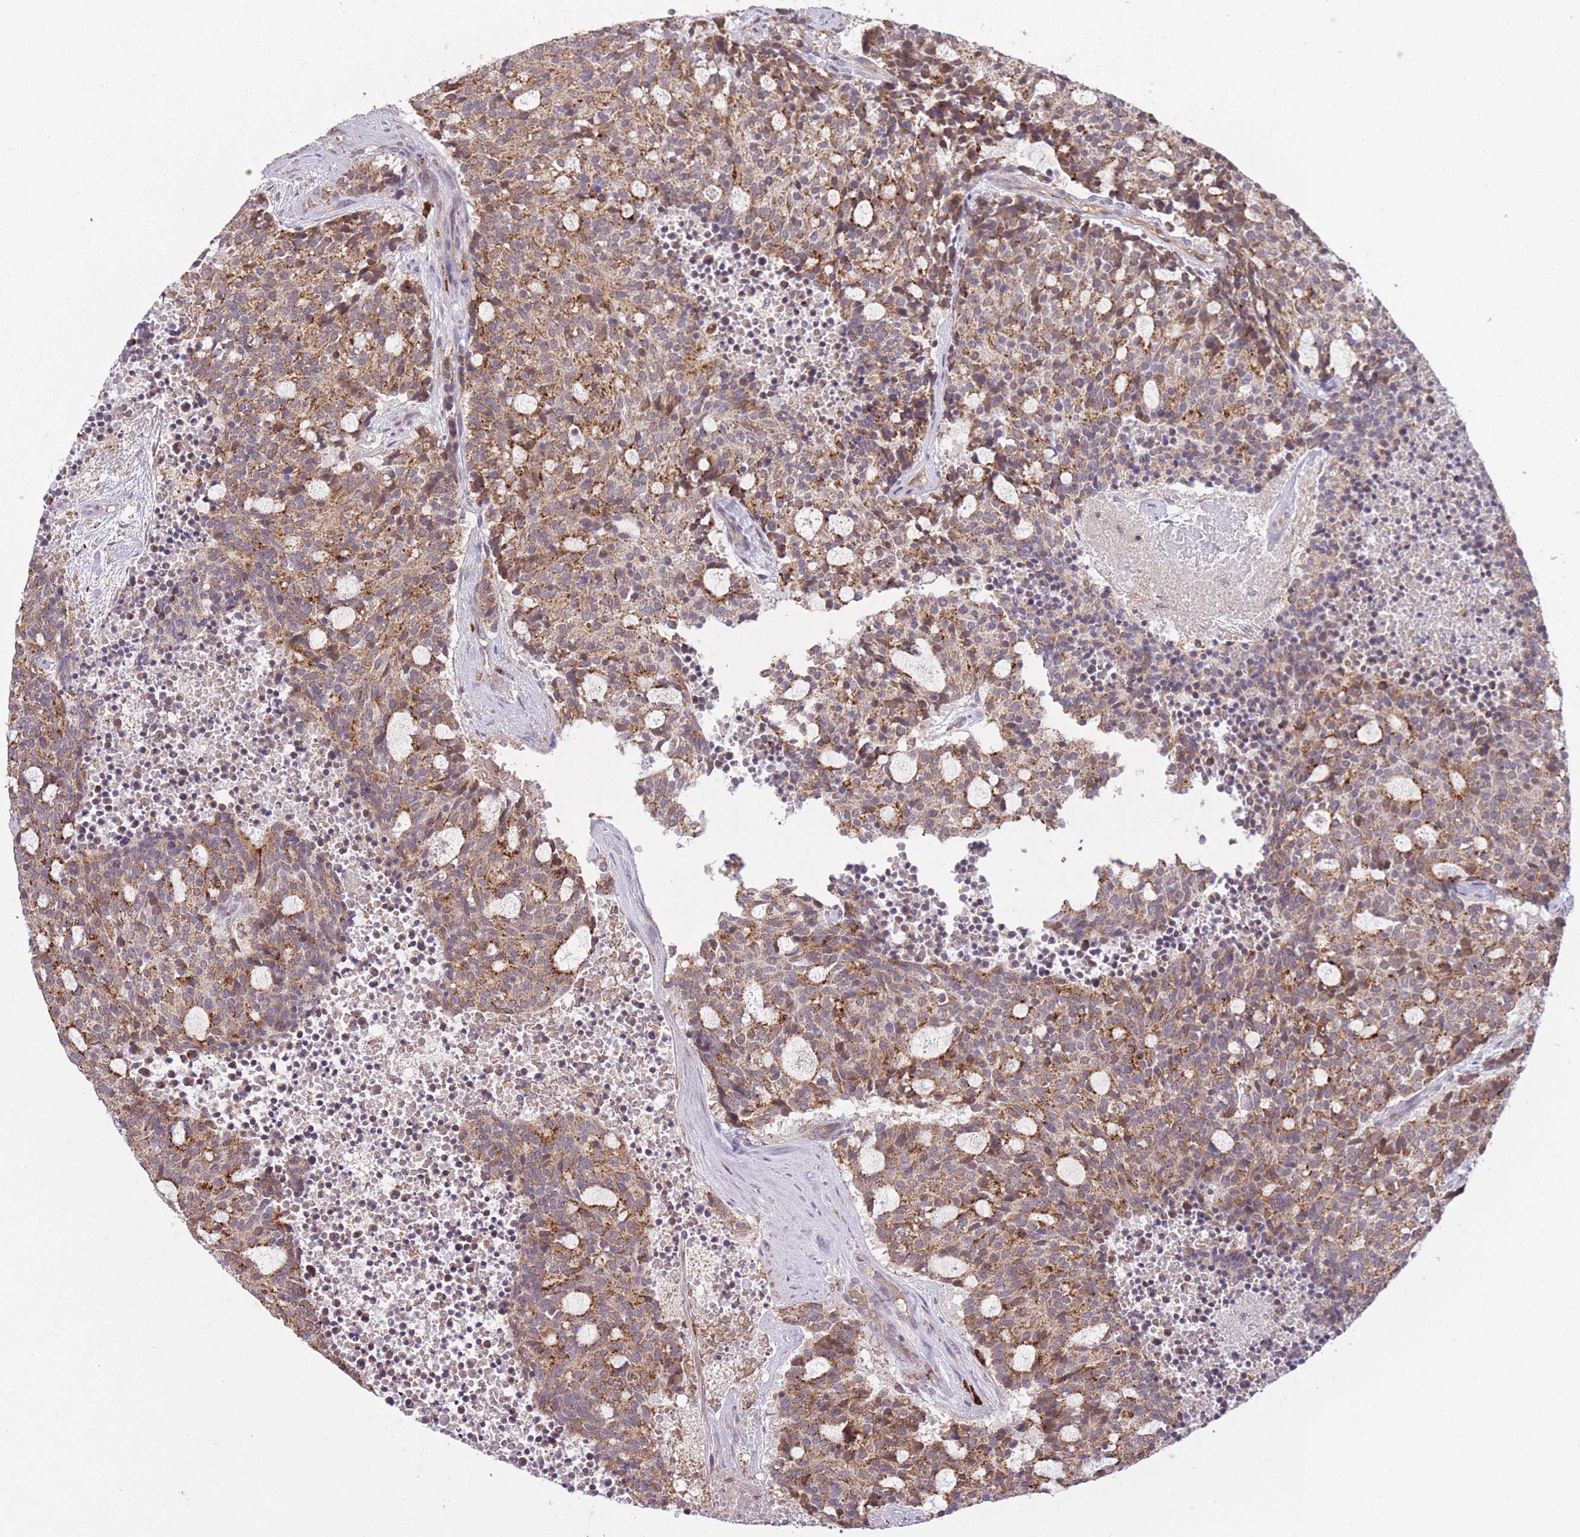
{"staining": {"intensity": "moderate", "quantity": ">75%", "location": "cytoplasmic/membranous"}, "tissue": "carcinoid", "cell_type": "Tumor cells", "image_type": "cancer", "snomed": [{"axis": "morphology", "description": "Carcinoid, malignant, NOS"}, {"axis": "topography", "description": "Pancreas"}], "caption": "There is medium levels of moderate cytoplasmic/membranous staining in tumor cells of carcinoid, as demonstrated by immunohistochemical staining (brown color).", "gene": "POLR3F", "patient": {"sex": "female", "age": 54}}